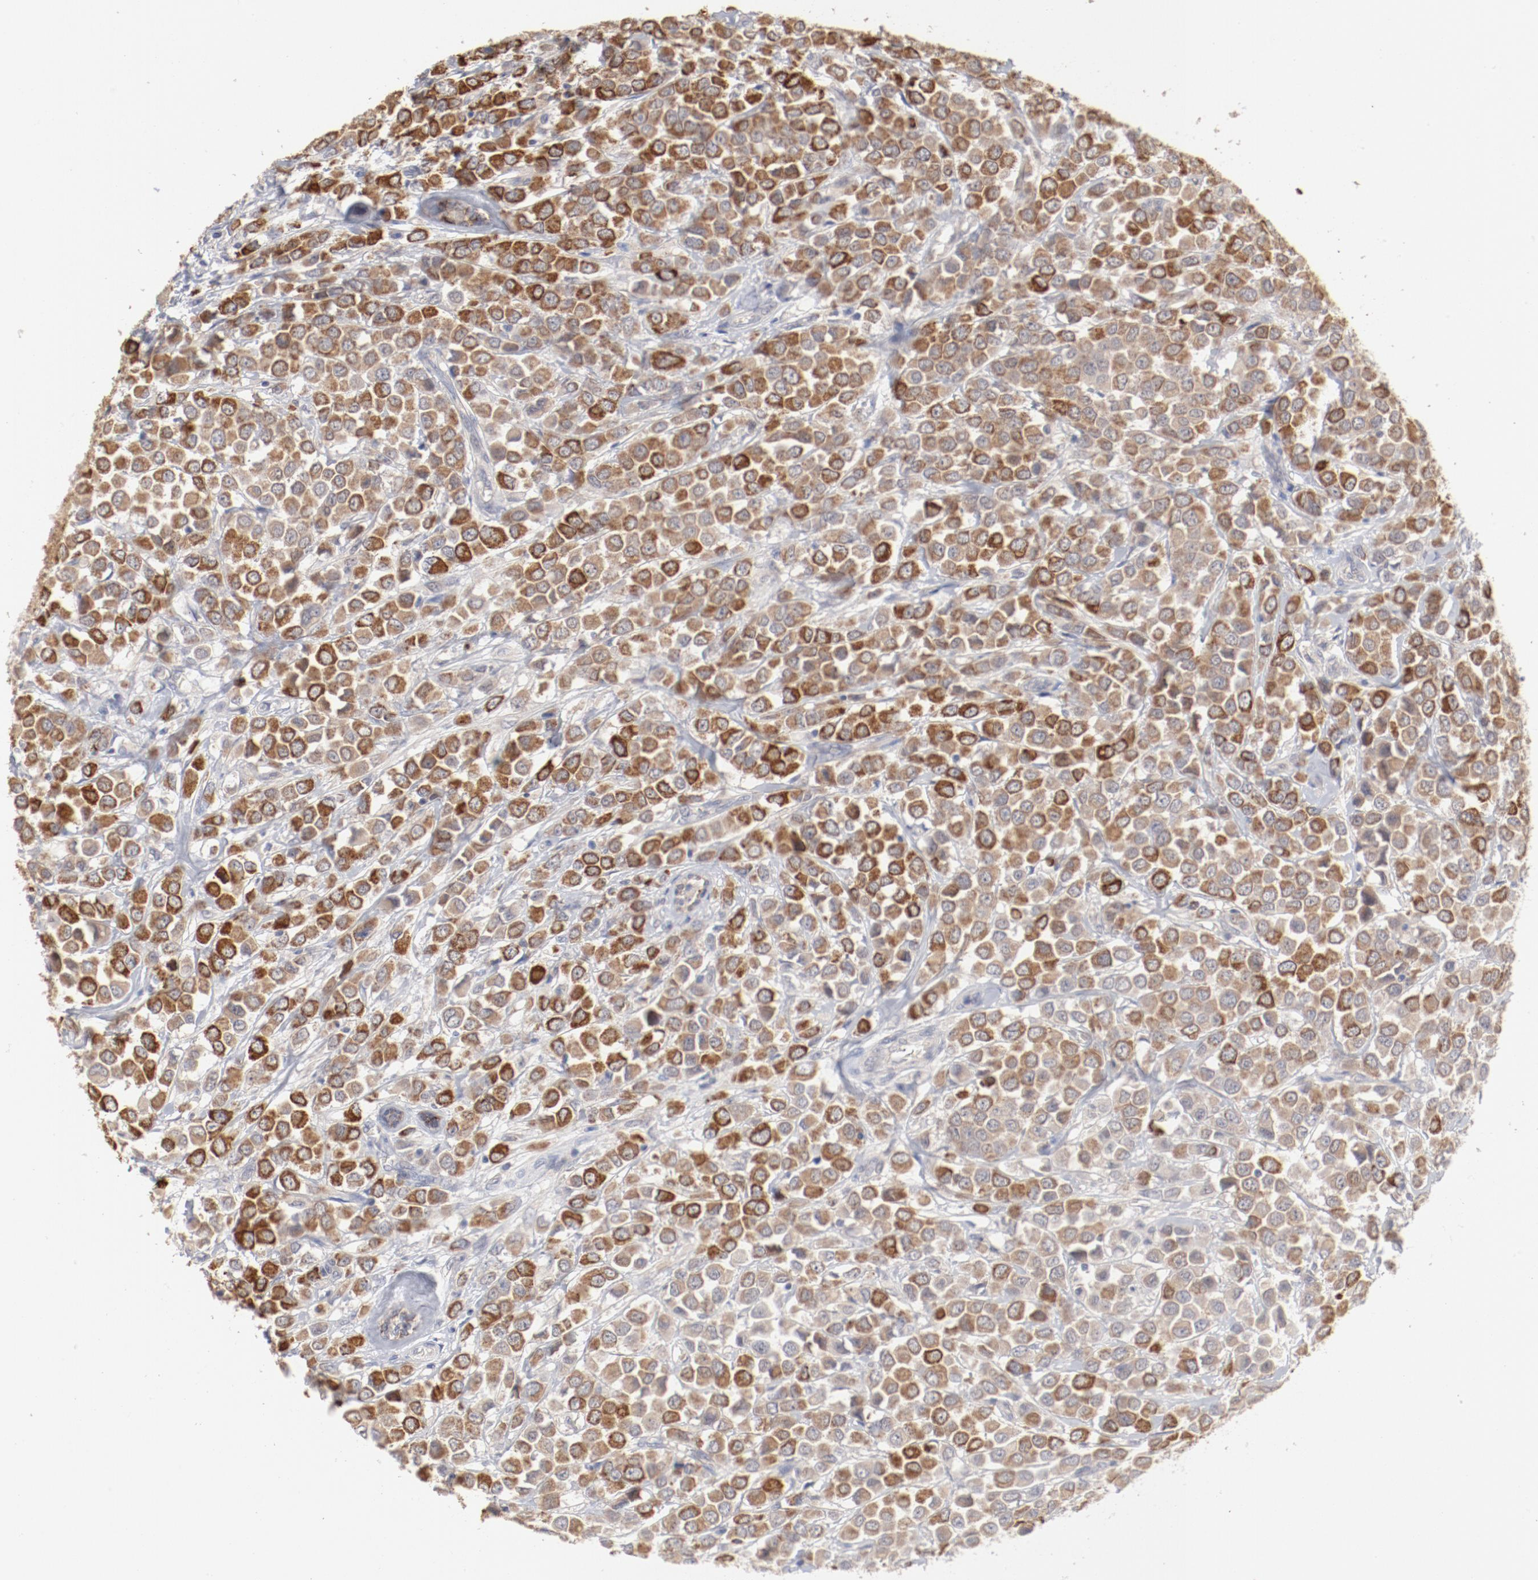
{"staining": {"intensity": "moderate", "quantity": ">75%", "location": "cytoplasmic/membranous"}, "tissue": "breast cancer", "cell_type": "Tumor cells", "image_type": "cancer", "snomed": [{"axis": "morphology", "description": "Duct carcinoma"}, {"axis": "topography", "description": "Breast"}], "caption": "IHC image of human breast infiltrating ductal carcinoma stained for a protein (brown), which demonstrates medium levels of moderate cytoplasmic/membranous positivity in about >75% of tumor cells.", "gene": "SH3BGR", "patient": {"sex": "female", "age": 61}}